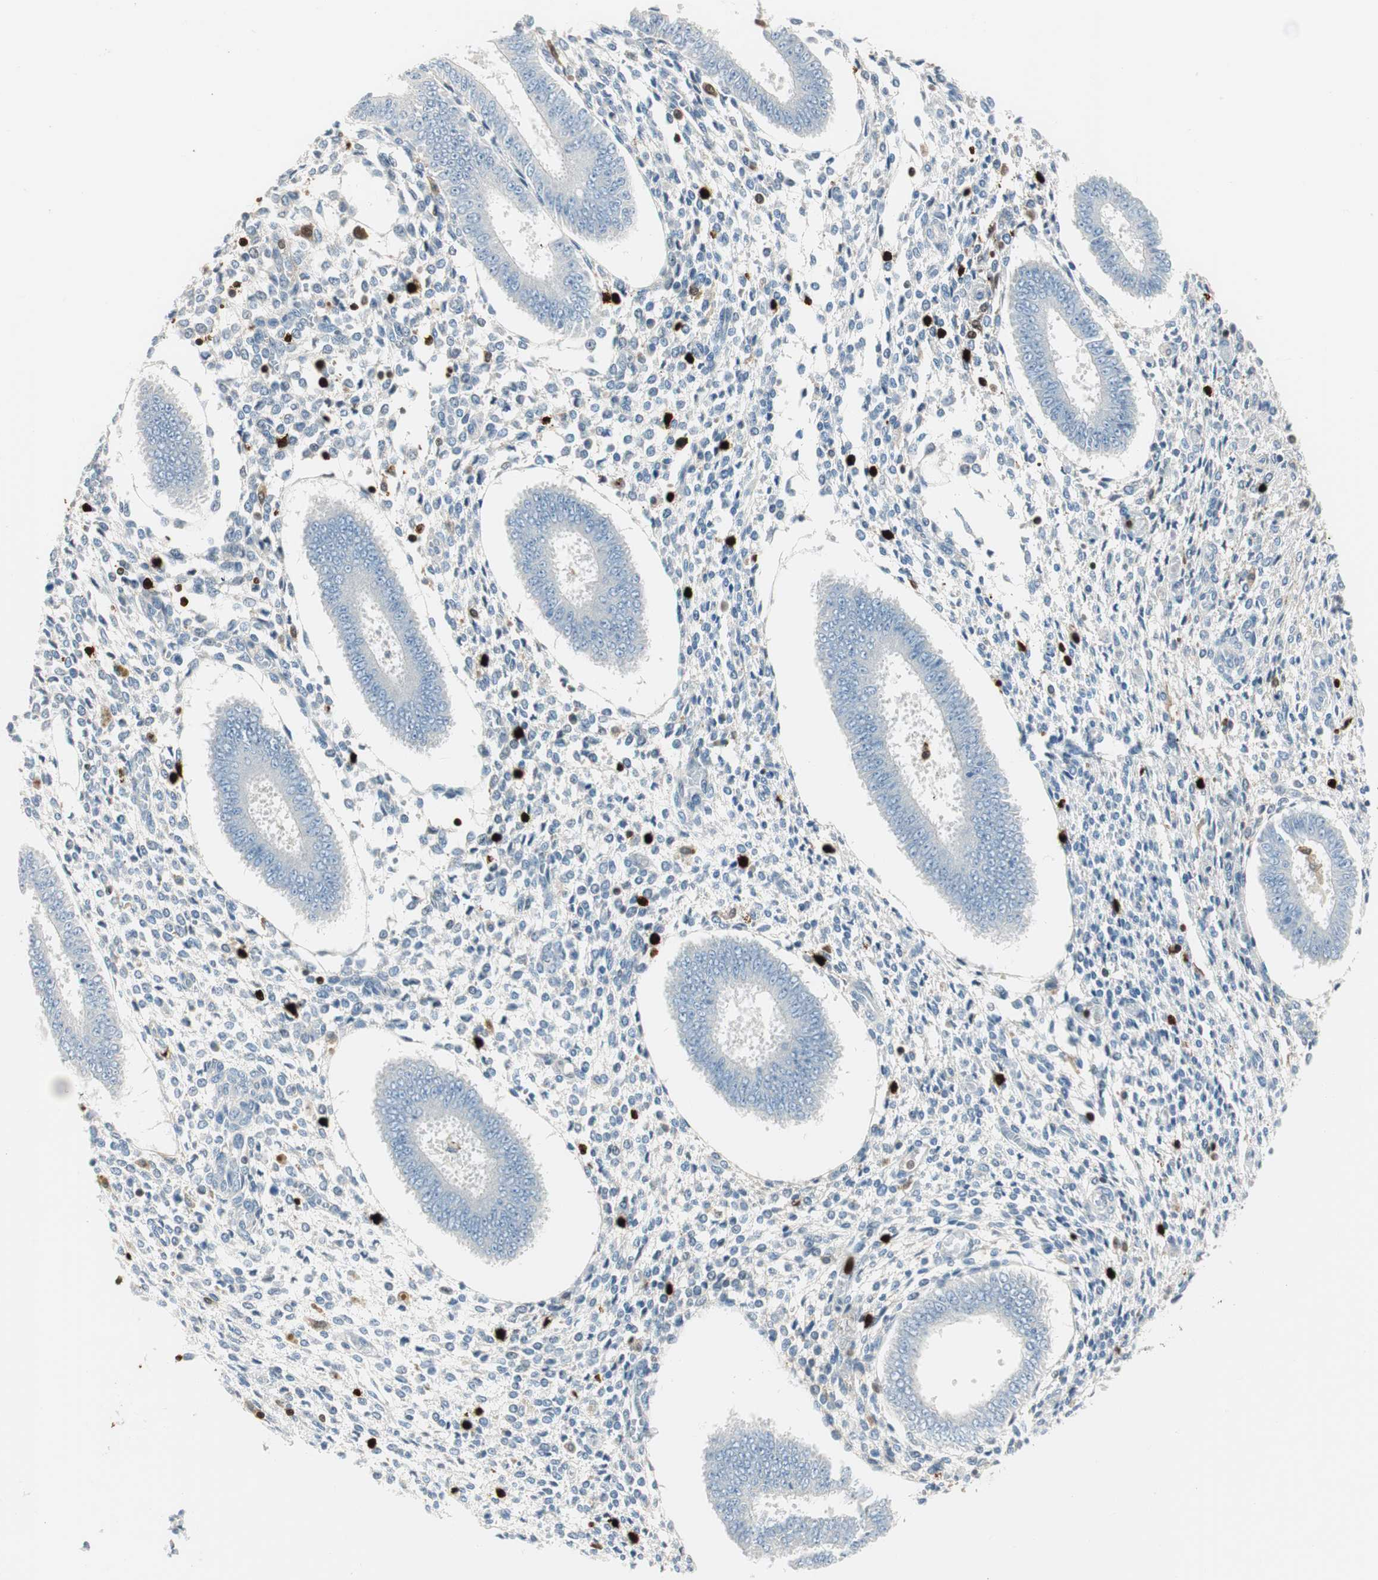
{"staining": {"intensity": "negative", "quantity": "none", "location": "none"}, "tissue": "endometrium", "cell_type": "Cells in endometrial stroma", "image_type": "normal", "snomed": [{"axis": "morphology", "description": "Normal tissue, NOS"}, {"axis": "topography", "description": "Endometrium"}], "caption": "Immunohistochemistry (IHC) histopathology image of normal human endometrium stained for a protein (brown), which shows no positivity in cells in endometrial stroma. (IHC, brightfield microscopy, high magnification).", "gene": "COTL1", "patient": {"sex": "female", "age": 35}}